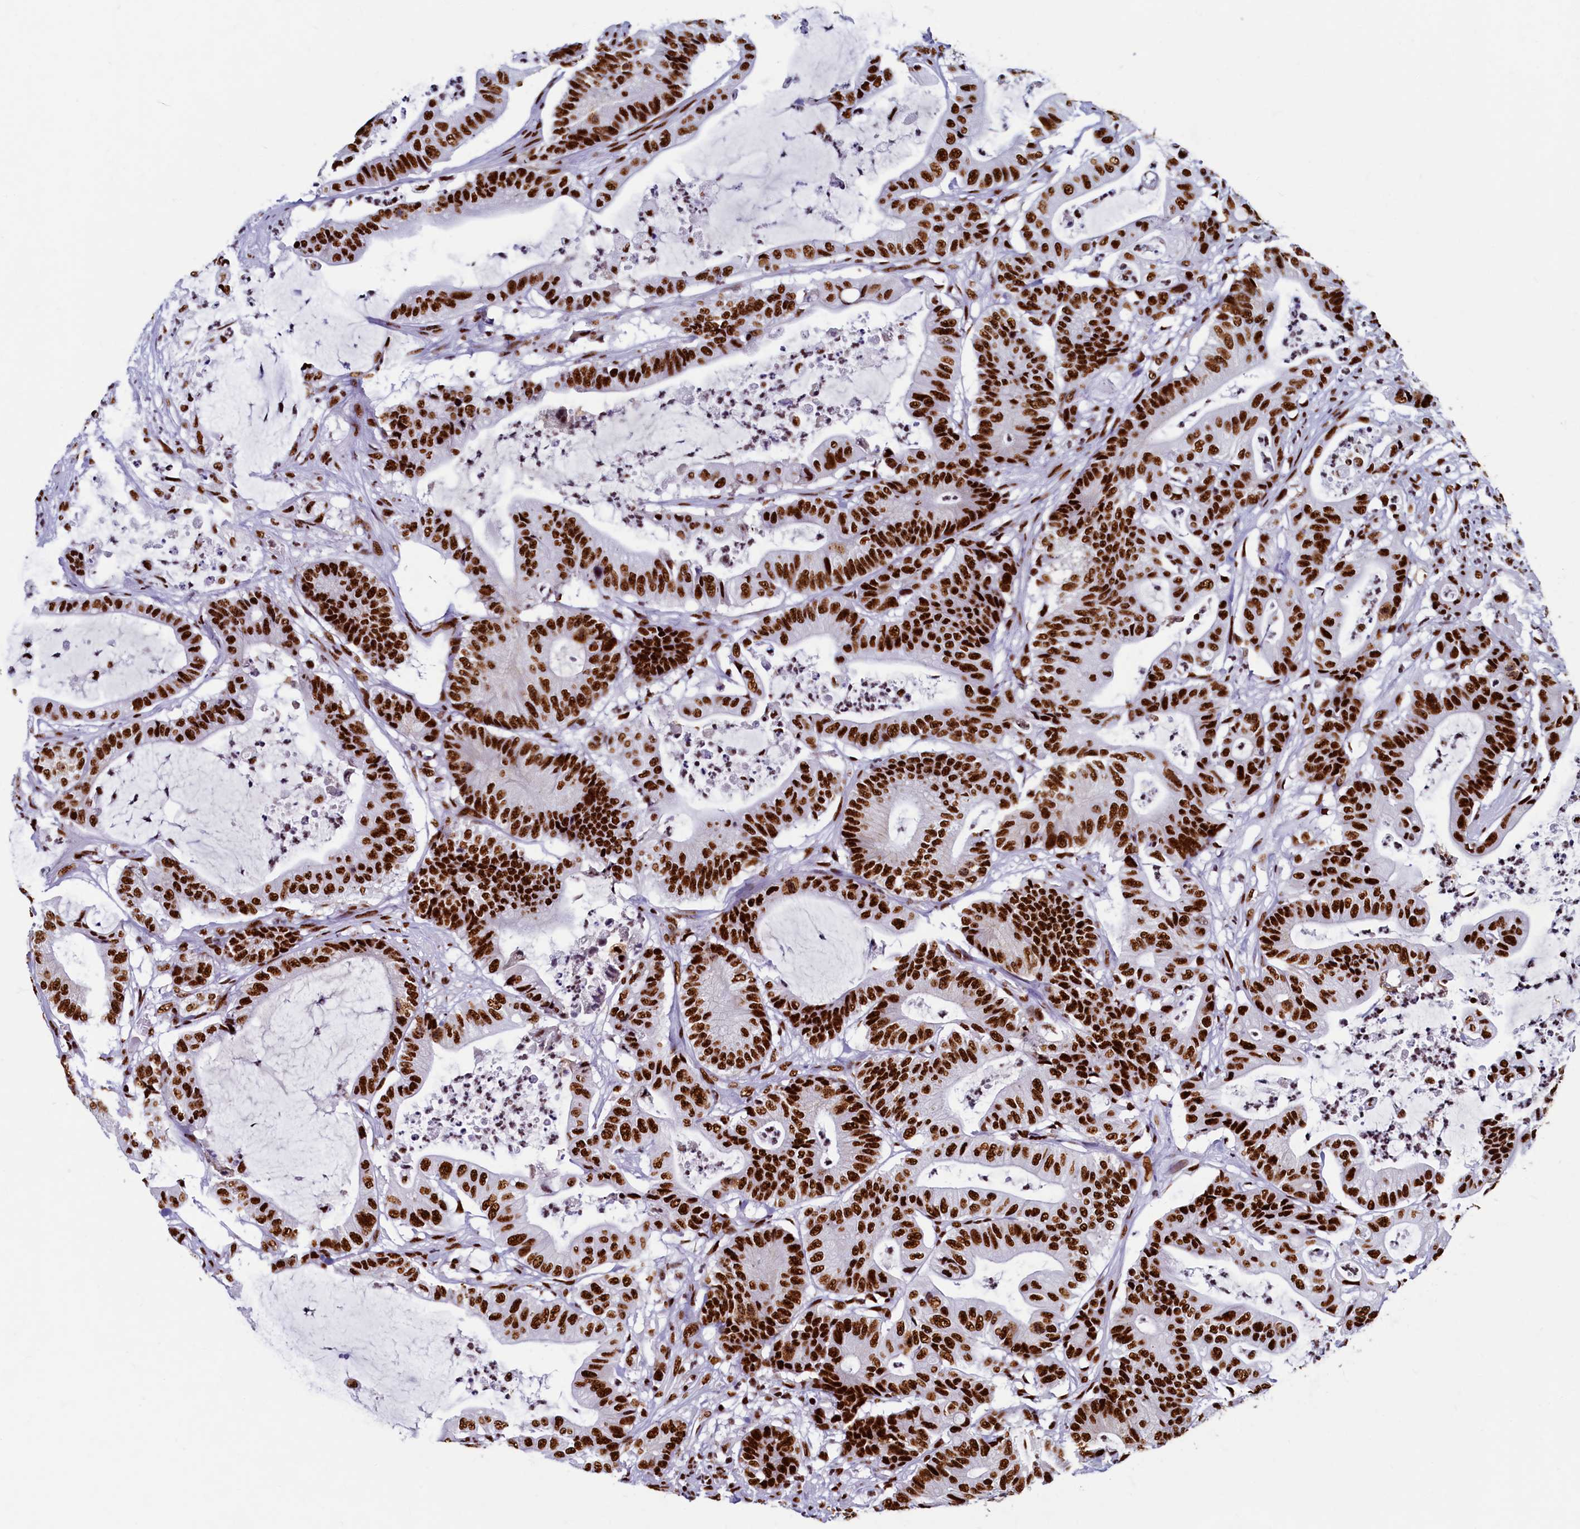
{"staining": {"intensity": "strong", "quantity": ">75%", "location": "nuclear"}, "tissue": "colorectal cancer", "cell_type": "Tumor cells", "image_type": "cancer", "snomed": [{"axis": "morphology", "description": "Adenocarcinoma, NOS"}, {"axis": "topography", "description": "Colon"}], "caption": "Strong nuclear expression for a protein is appreciated in approximately >75% of tumor cells of colorectal adenocarcinoma using IHC.", "gene": "SRRM2", "patient": {"sex": "female", "age": 84}}